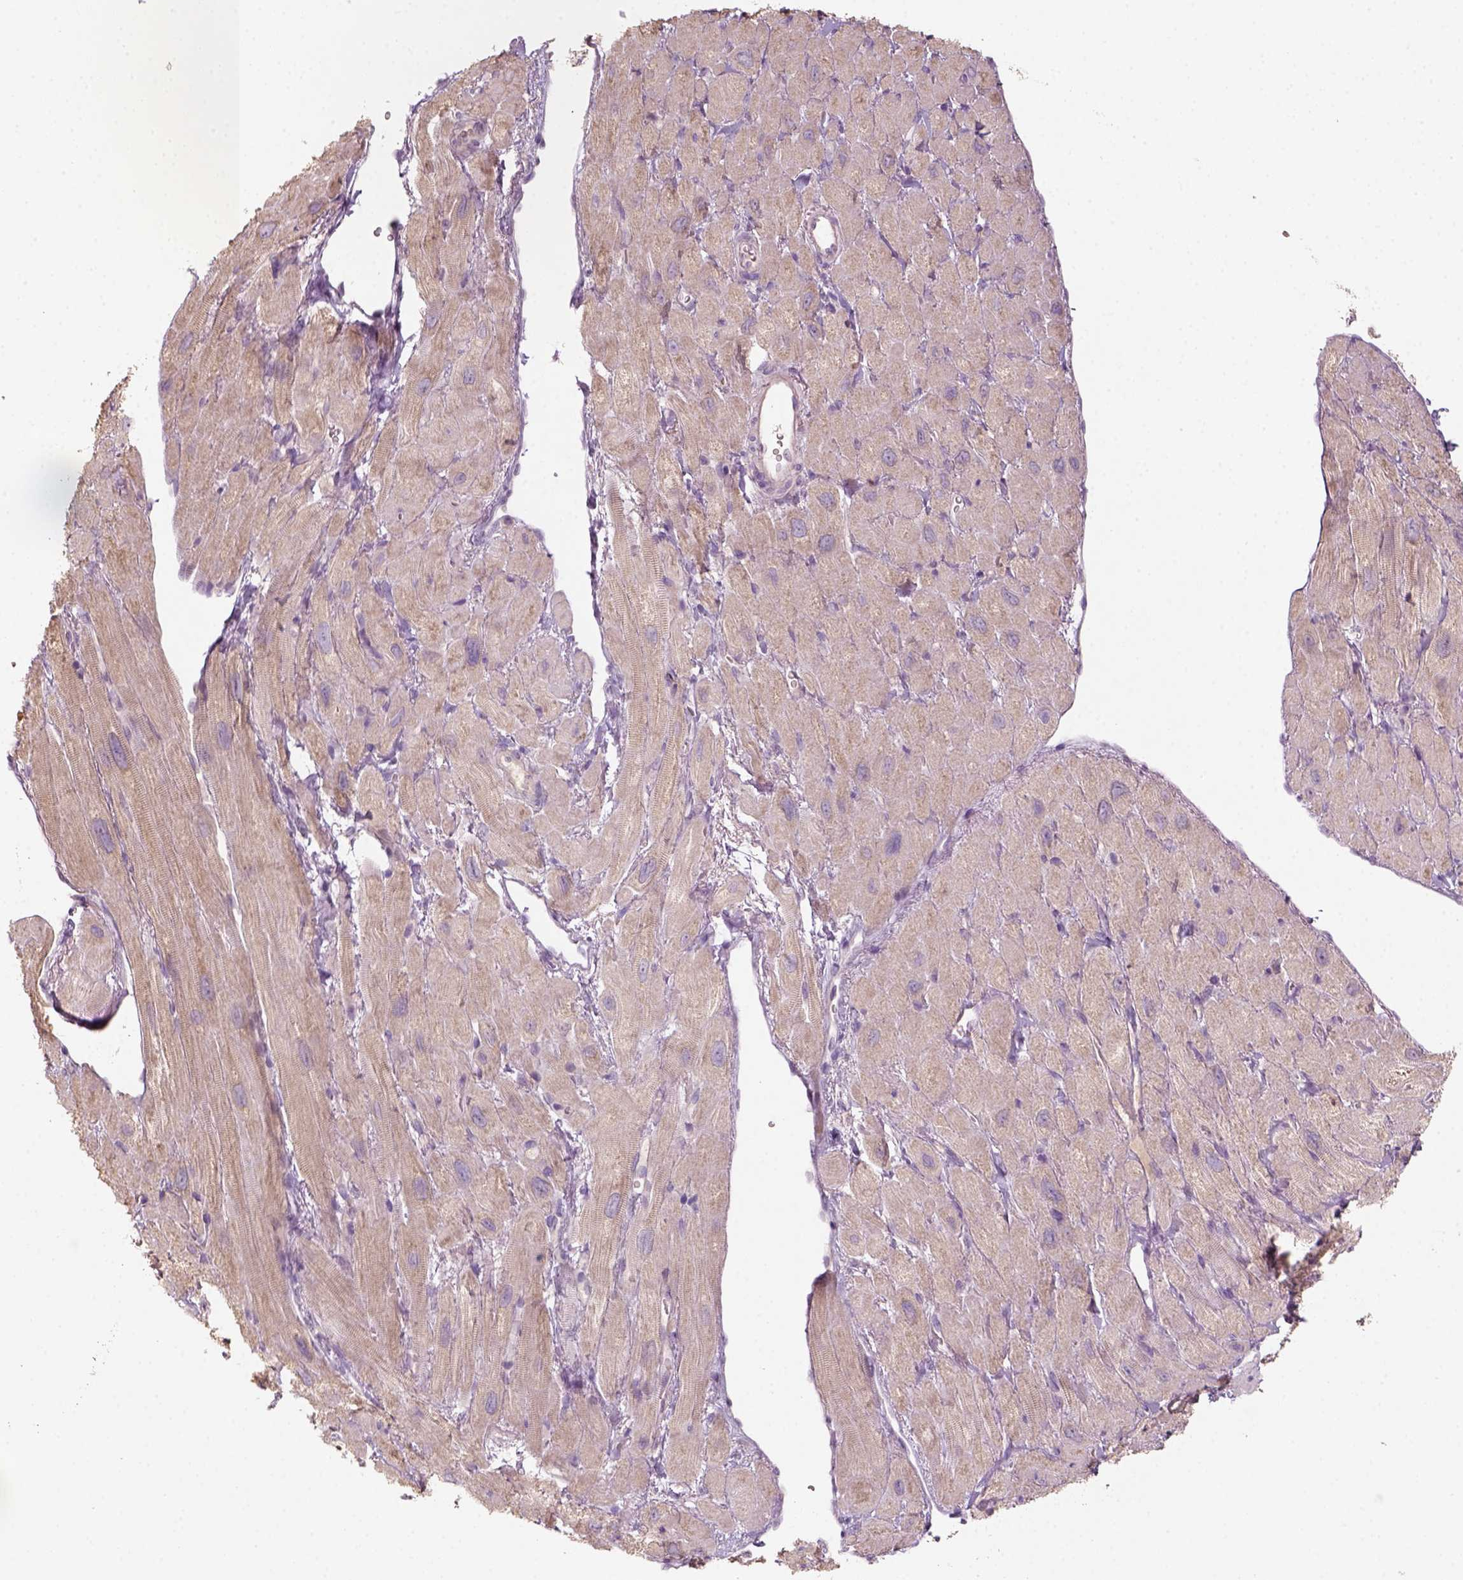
{"staining": {"intensity": "weak", "quantity": "<25%", "location": "cytoplasmic/membranous"}, "tissue": "heart muscle", "cell_type": "Cardiomyocytes", "image_type": "normal", "snomed": [{"axis": "morphology", "description": "Normal tissue, NOS"}, {"axis": "topography", "description": "Heart"}], "caption": "Immunohistochemistry image of benign heart muscle: heart muscle stained with DAB (3,3'-diaminobenzidine) shows no significant protein expression in cardiomyocytes. (DAB (3,3'-diaminobenzidine) IHC with hematoxylin counter stain).", "gene": "AQP9", "patient": {"sex": "female", "age": 62}}